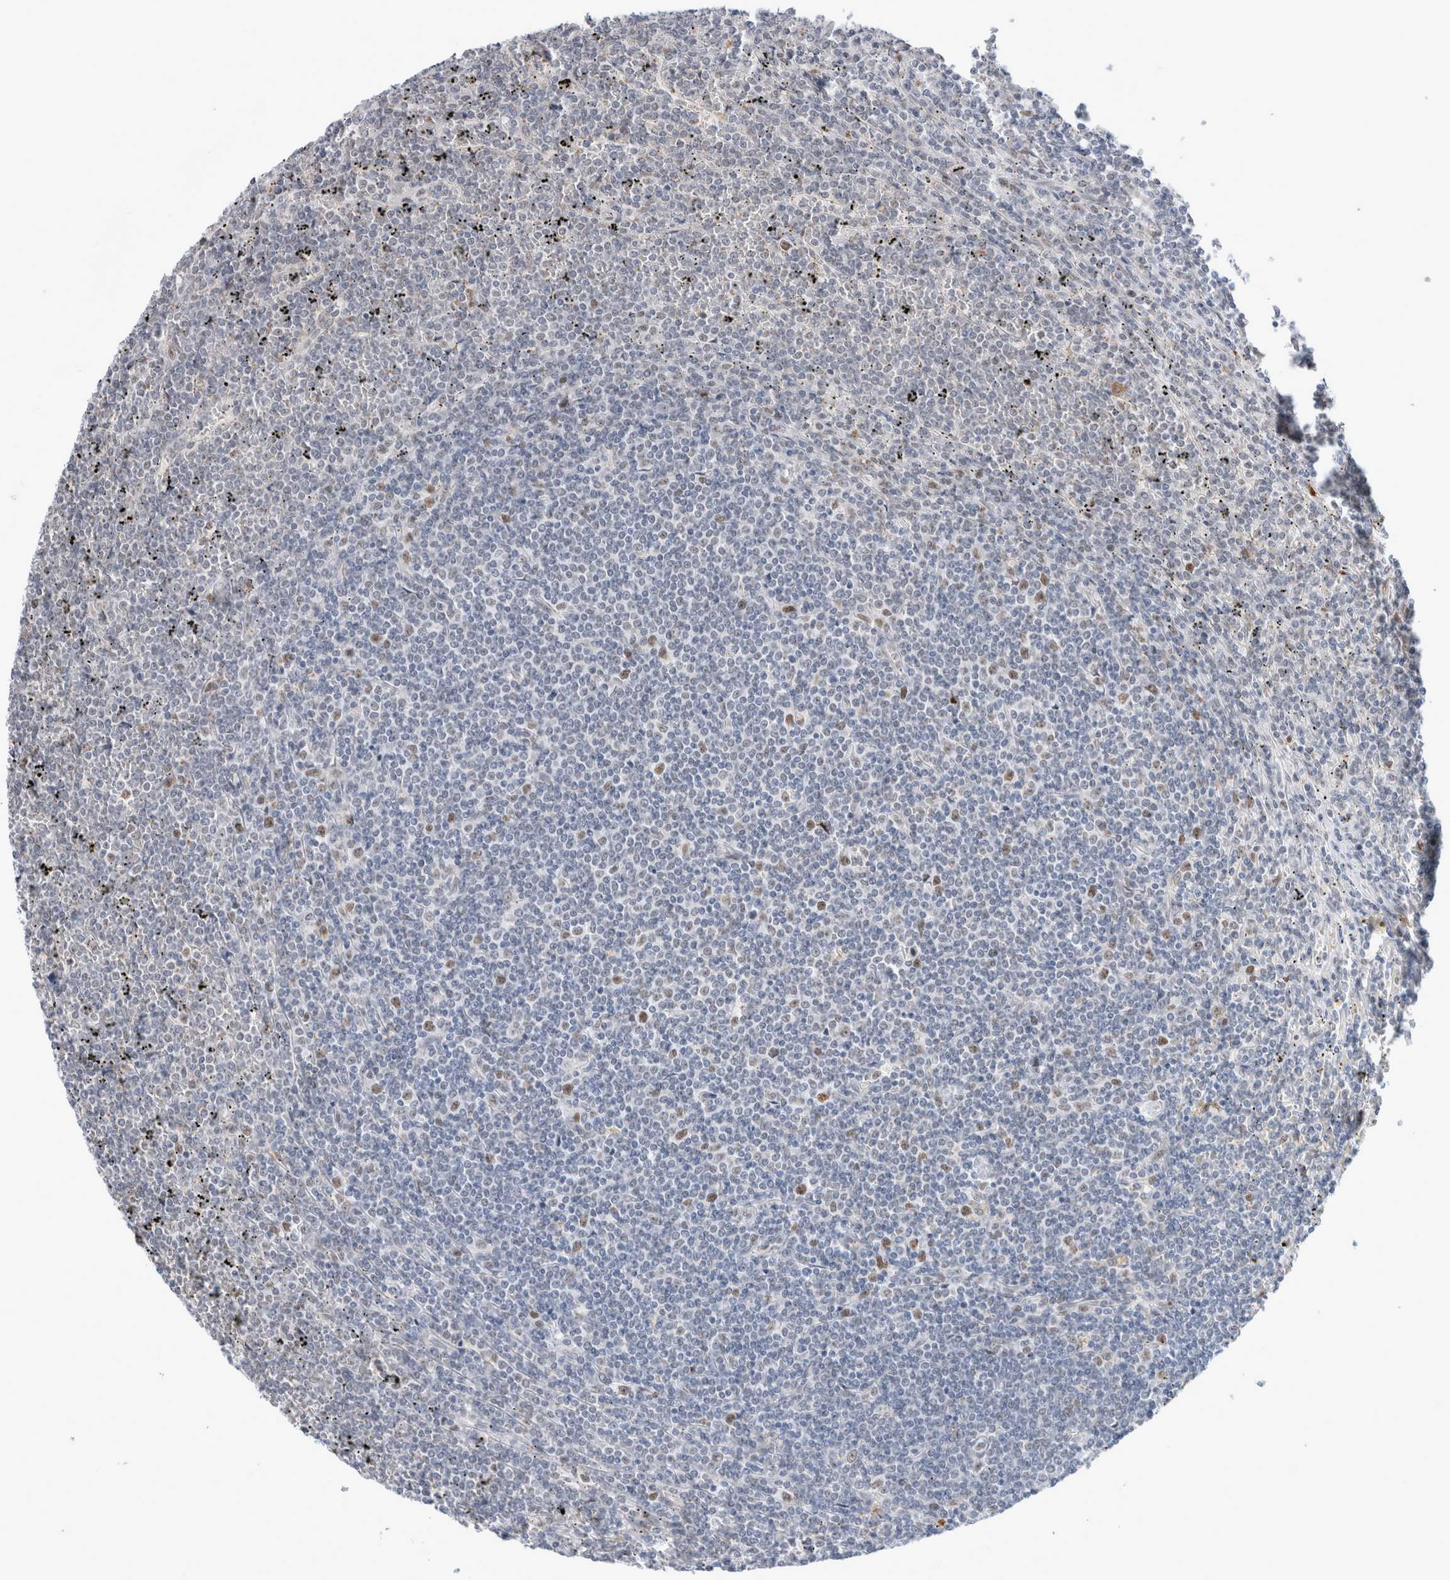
{"staining": {"intensity": "negative", "quantity": "none", "location": "none"}, "tissue": "lymphoma", "cell_type": "Tumor cells", "image_type": "cancer", "snomed": [{"axis": "morphology", "description": "Malignant lymphoma, non-Hodgkin's type, Low grade"}, {"axis": "topography", "description": "Spleen"}], "caption": "A micrograph of lymphoma stained for a protein shows no brown staining in tumor cells.", "gene": "KNL1", "patient": {"sex": "female", "age": 19}}